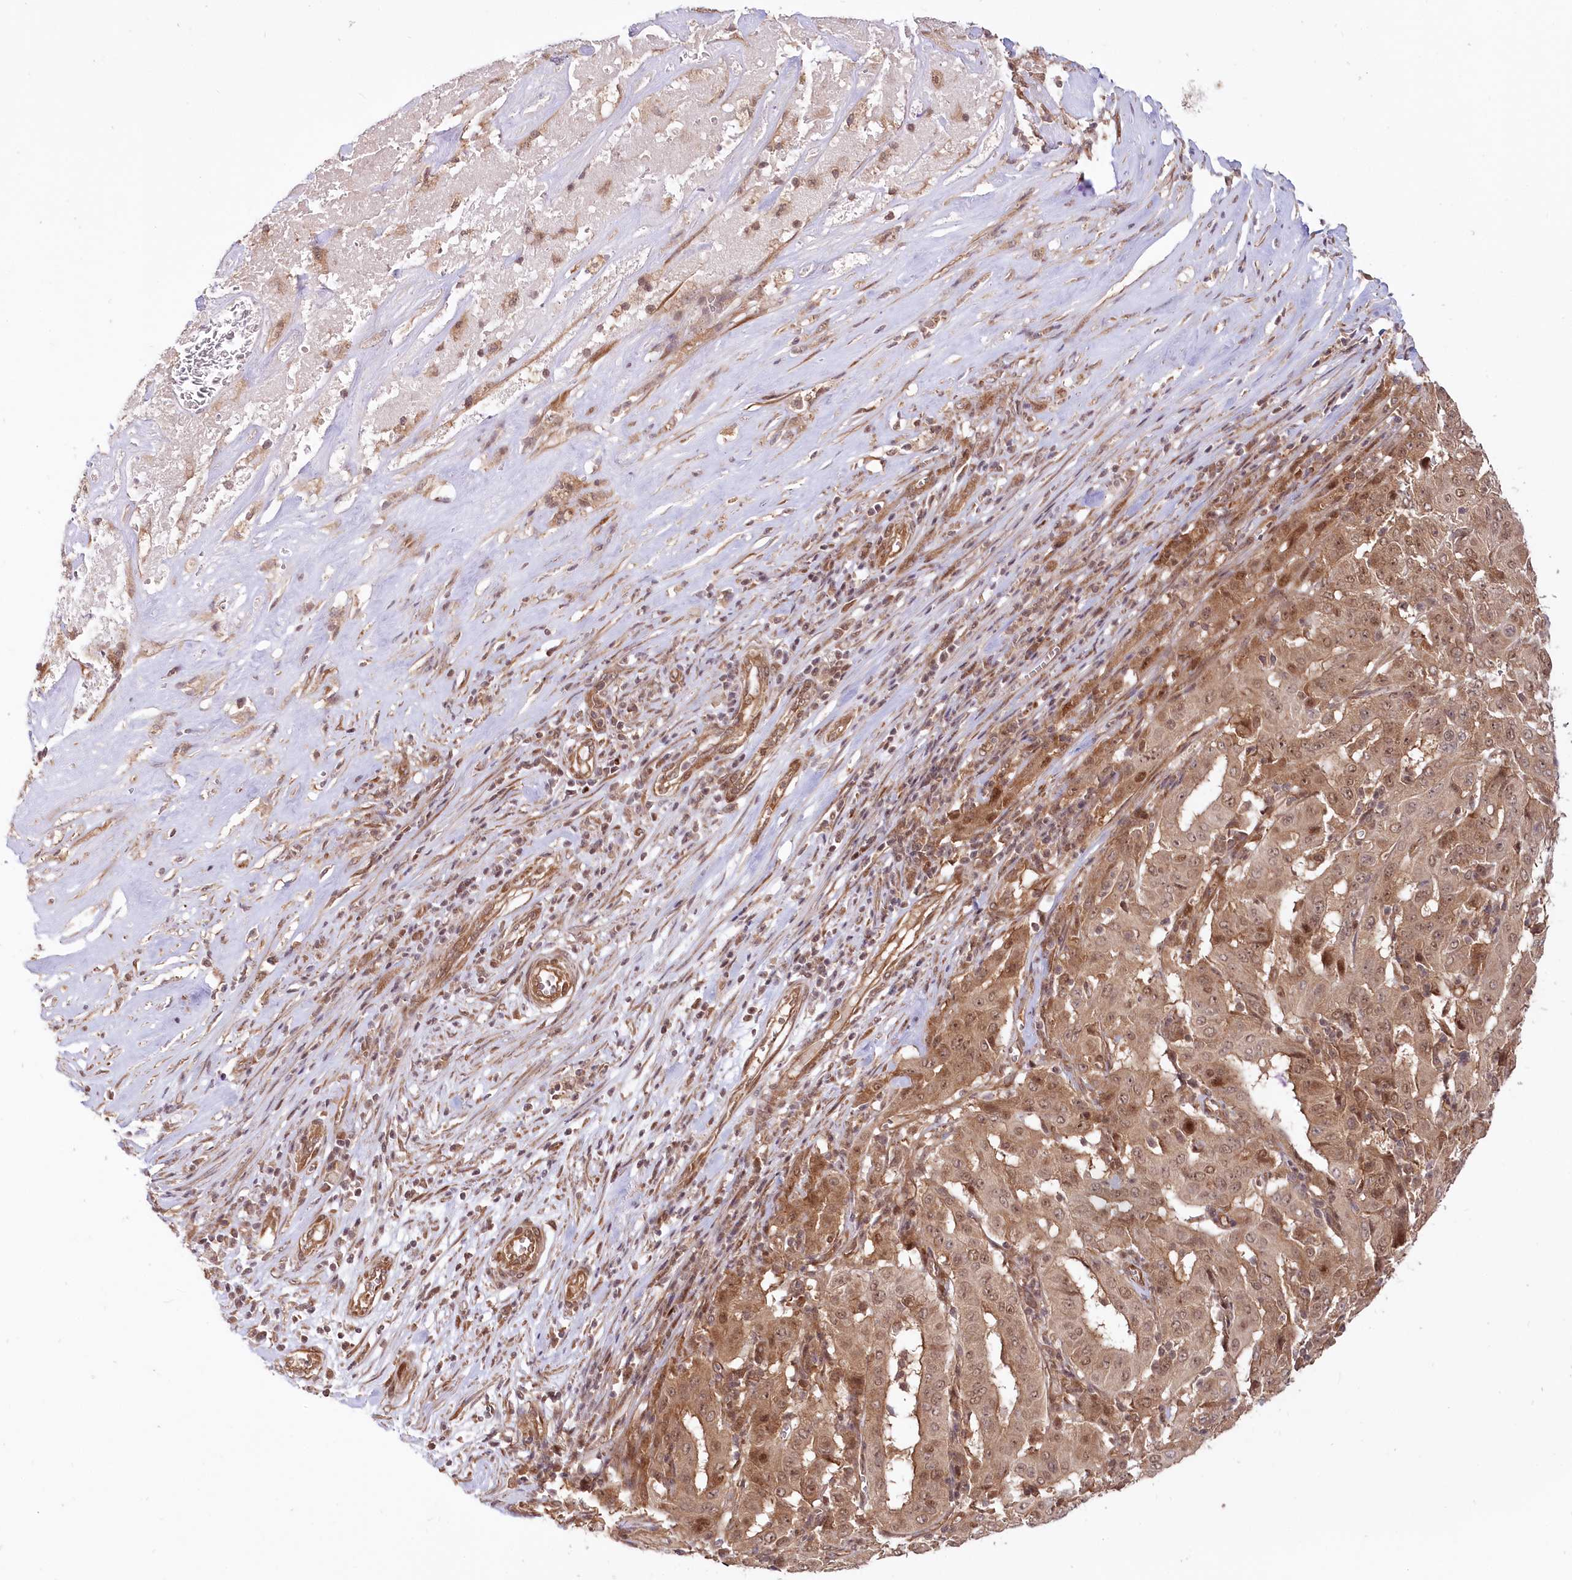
{"staining": {"intensity": "moderate", "quantity": ">75%", "location": "cytoplasmic/membranous,nuclear"}, "tissue": "pancreatic cancer", "cell_type": "Tumor cells", "image_type": "cancer", "snomed": [{"axis": "morphology", "description": "Adenocarcinoma, NOS"}, {"axis": "topography", "description": "Pancreas"}], "caption": "Protein staining by immunohistochemistry reveals moderate cytoplasmic/membranous and nuclear positivity in about >75% of tumor cells in adenocarcinoma (pancreatic).", "gene": "CEP70", "patient": {"sex": "male", "age": 63}}